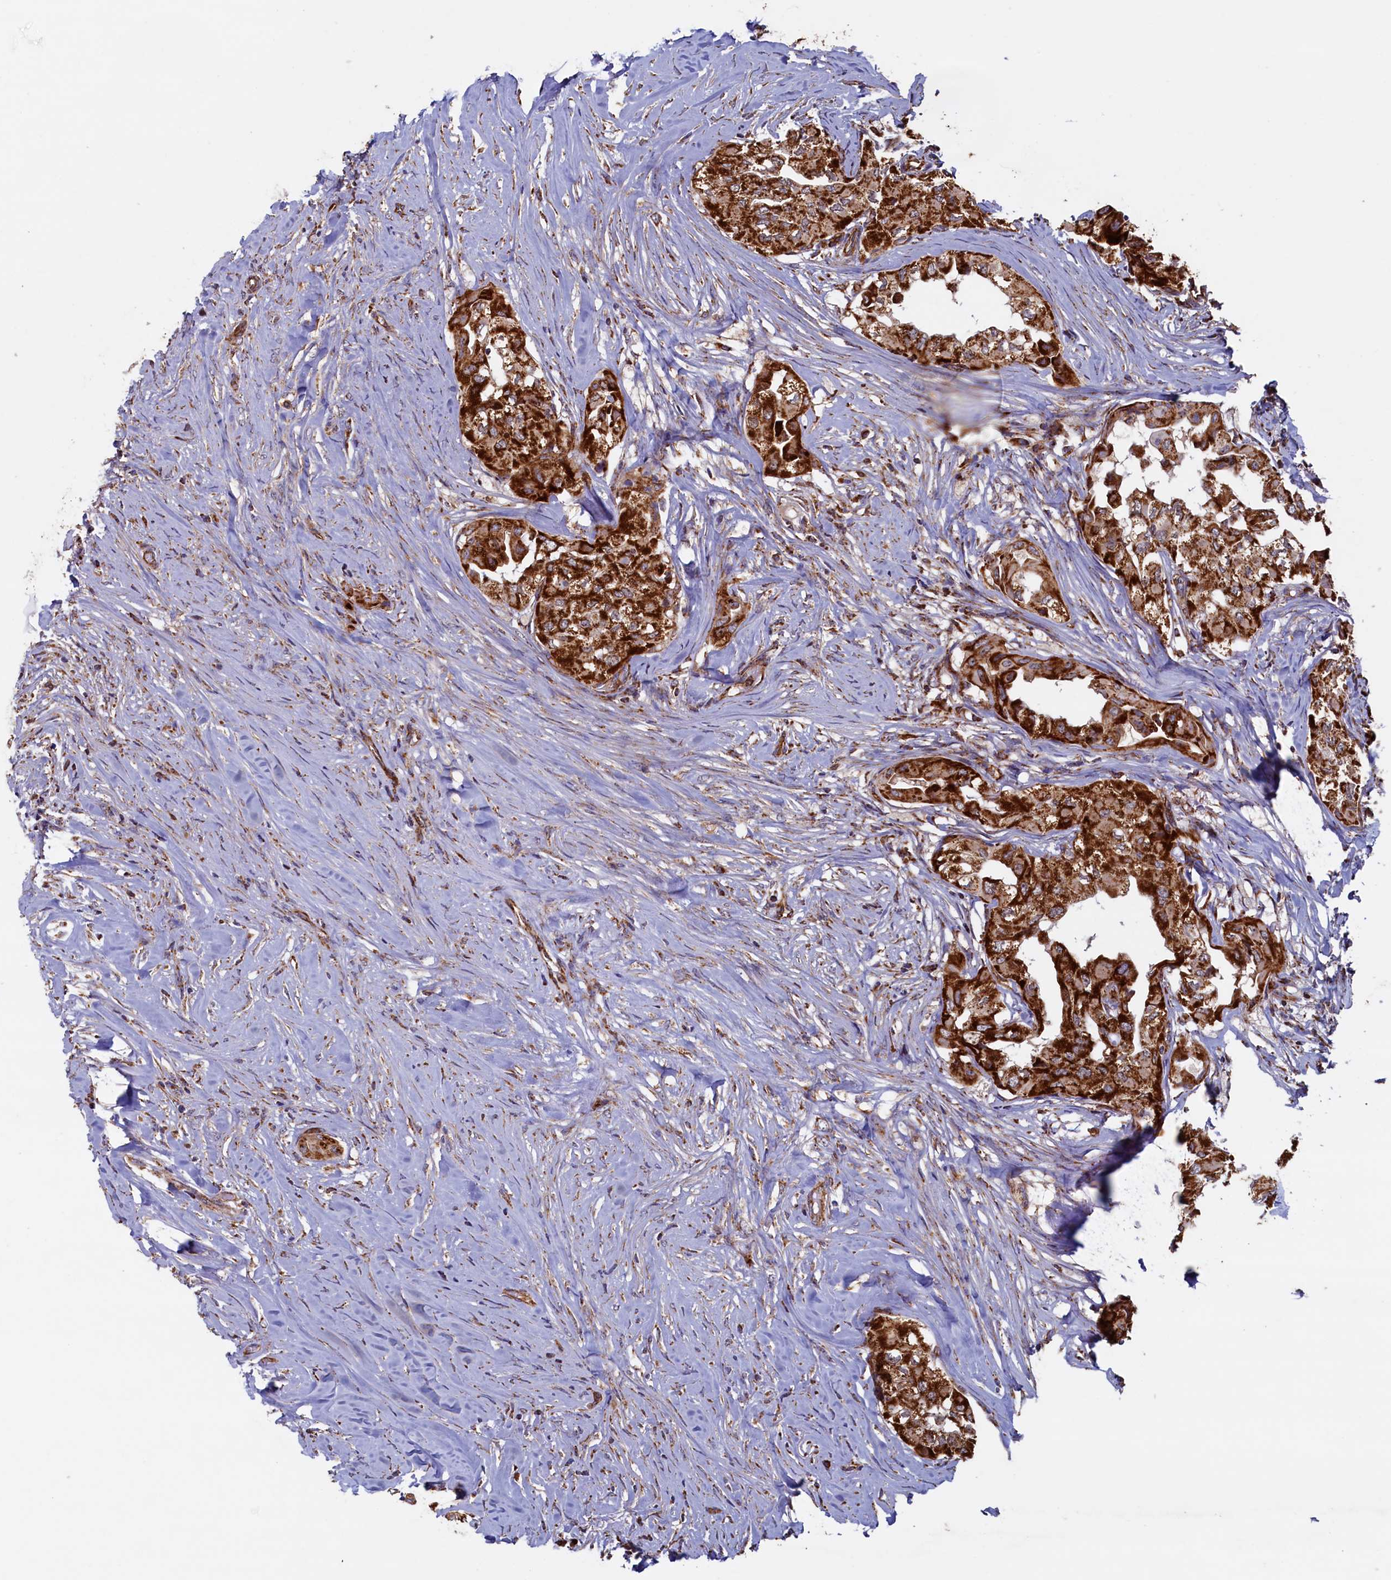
{"staining": {"intensity": "strong", "quantity": ">75%", "location": "cytoplasmic/membranous"}, "tissue": "thyroid cancer", "cell_type": "Tumor cells", "image_type": "cancer", "snomed": [{"axis": "morphology", "description": "Papillary adenocarcinoma, NOS"}, {"axis": "topography", "description": "Thyroid gland"}], "caption": "Strong cytoplasmic/membranous staining is identified in about >75% of tumor cells in papillary adenocarcinoma (thyroid).", "gene": "UBE3B", "patient": {"sex": "female", "age": 59}}